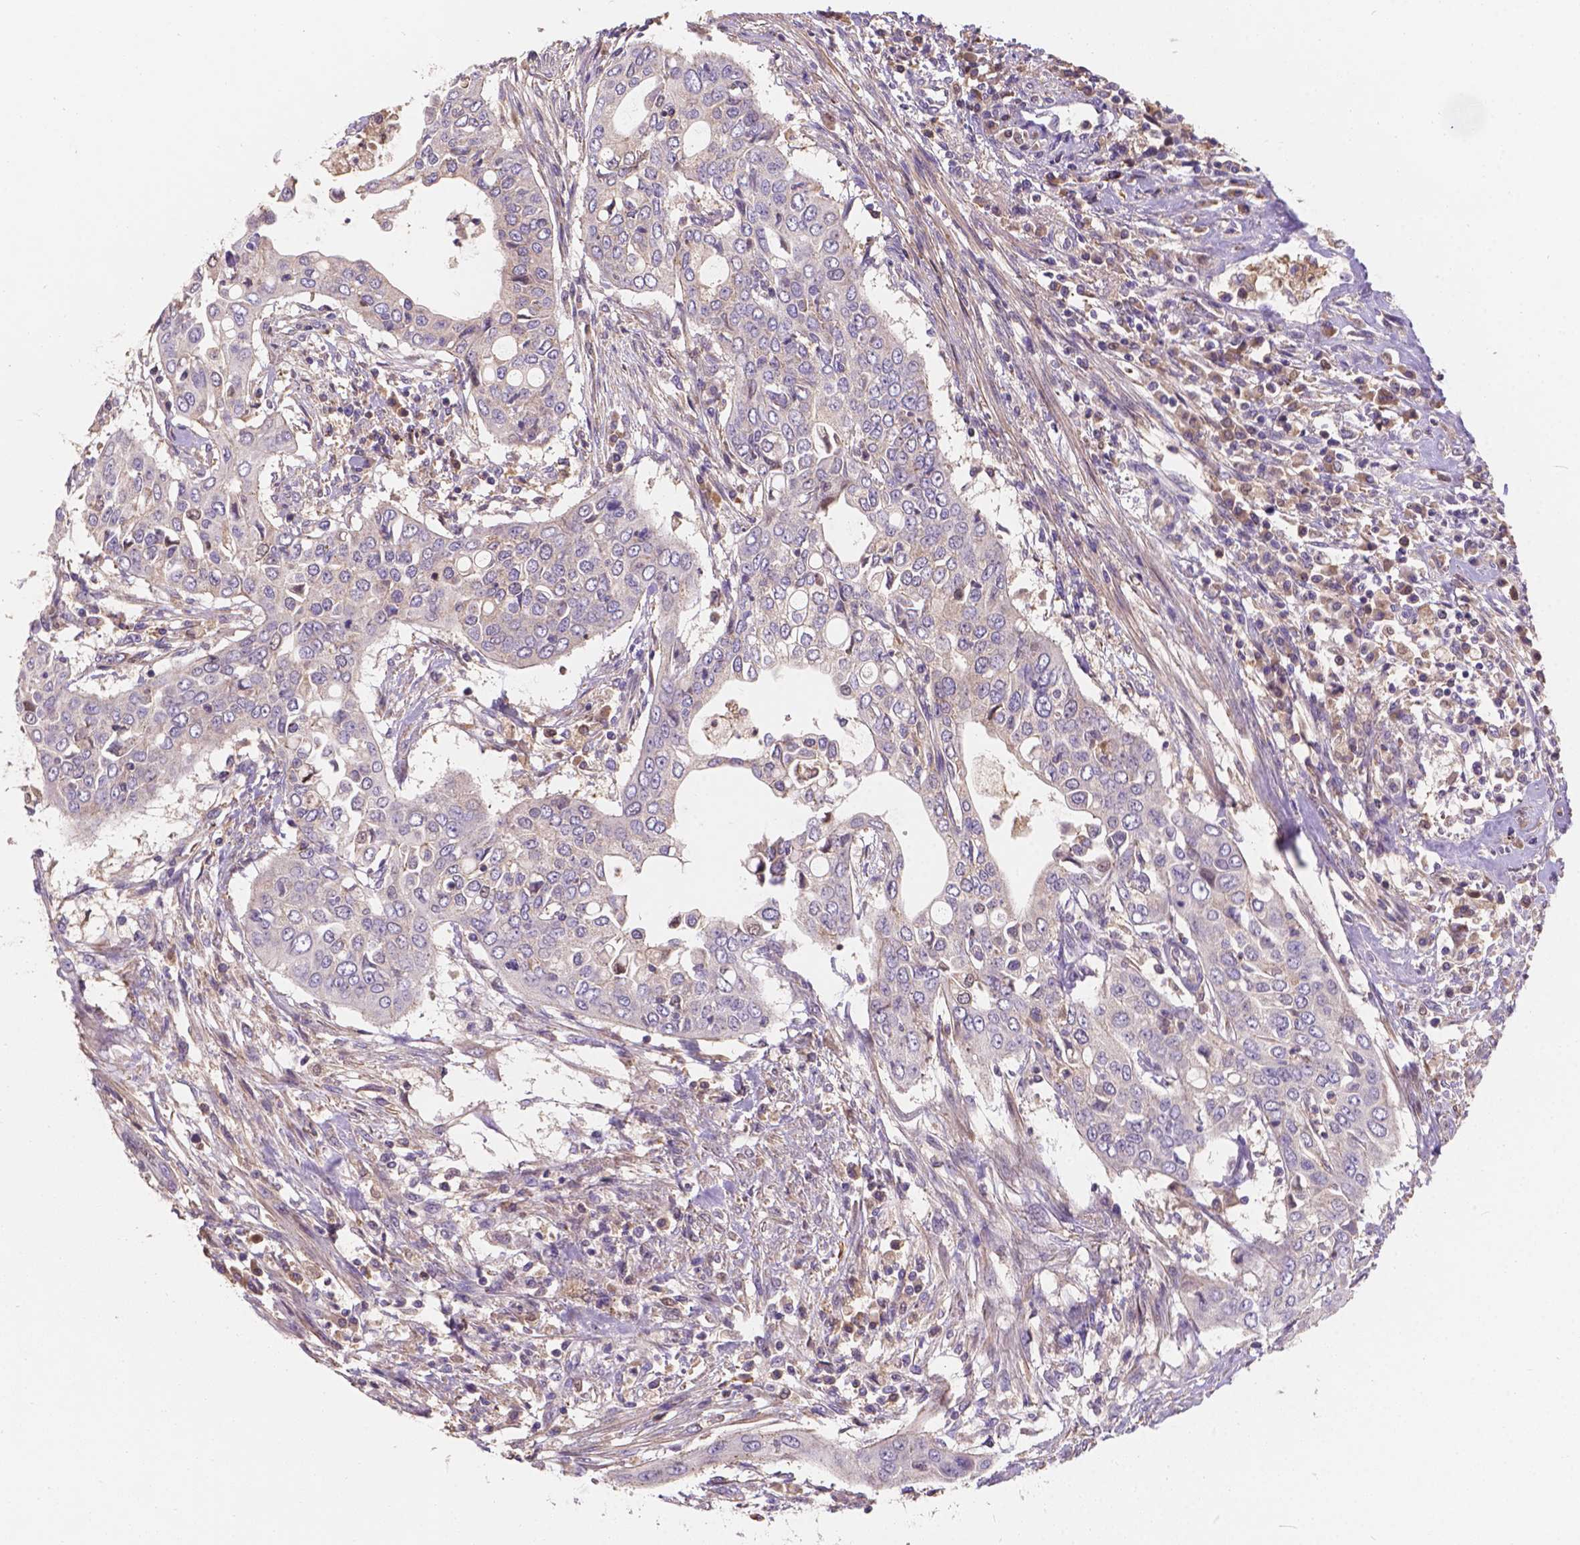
{"staining": {"intensity": "negative", "quantity": "none", "location": "none"}, "tissue": "urothelial cancer", "cell_type": "Tumor cells", "image_type": "cancer", "snomed": [{"axis": "morphology", "description": "Urothelial carcinoma, High grade"}, {"axis": "topography", "description": "Urinary bladder"}], "caption": "This micrograph is of high-grade urothelial carcinoma stained with IHC to label a protein in brown with the nuclei are counter-stained blue. There is no staining in tumor cells. (DAB (3,3'-diaminobenzidine) immunohistochemistry, high magnification).", "gene": "CDK10", "patient": {"sex": "male", "age": 82}}